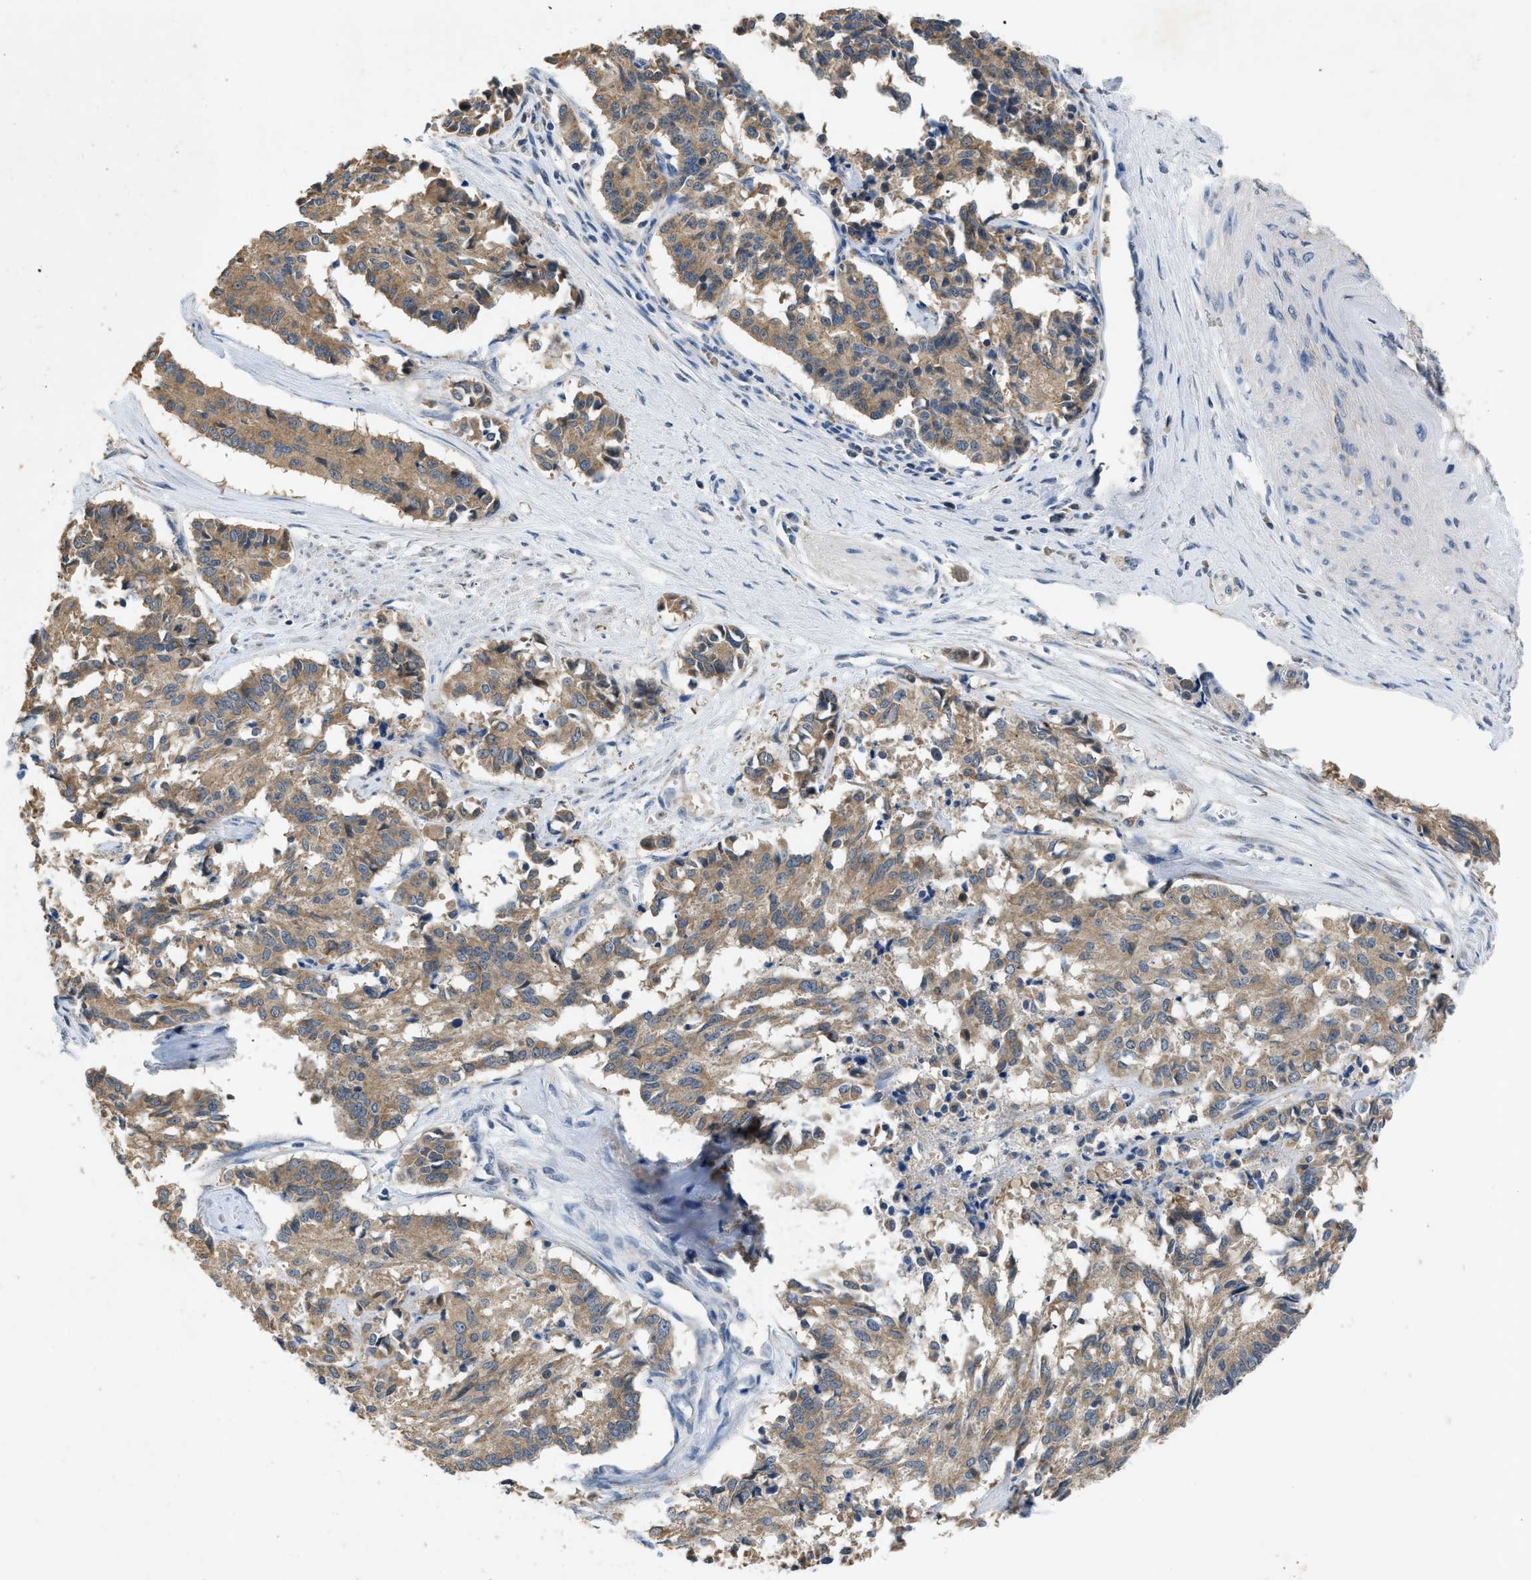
{"staining": {"intensity": "moderate", "quantity": ">75%", "location": "cytoplasmic/membranous"}, "tissue": "cervical cancer", "cell_type": "Tumor cells", "image_type": "cancer", "snomed": [{"axis": "morphology", "description": "Squamous cell carcinoma, NOS"}, {"axis": "topography", "description": "Cervix"}], "caption": "A photomicrograph of human cervical squamous cell carcinoma stained for a protein exhibits moderate cytoplasmic/membranous brown staining in tumor cells.", "gene": "TOMM34", "patient": {"sex": "female", "age": 35}}